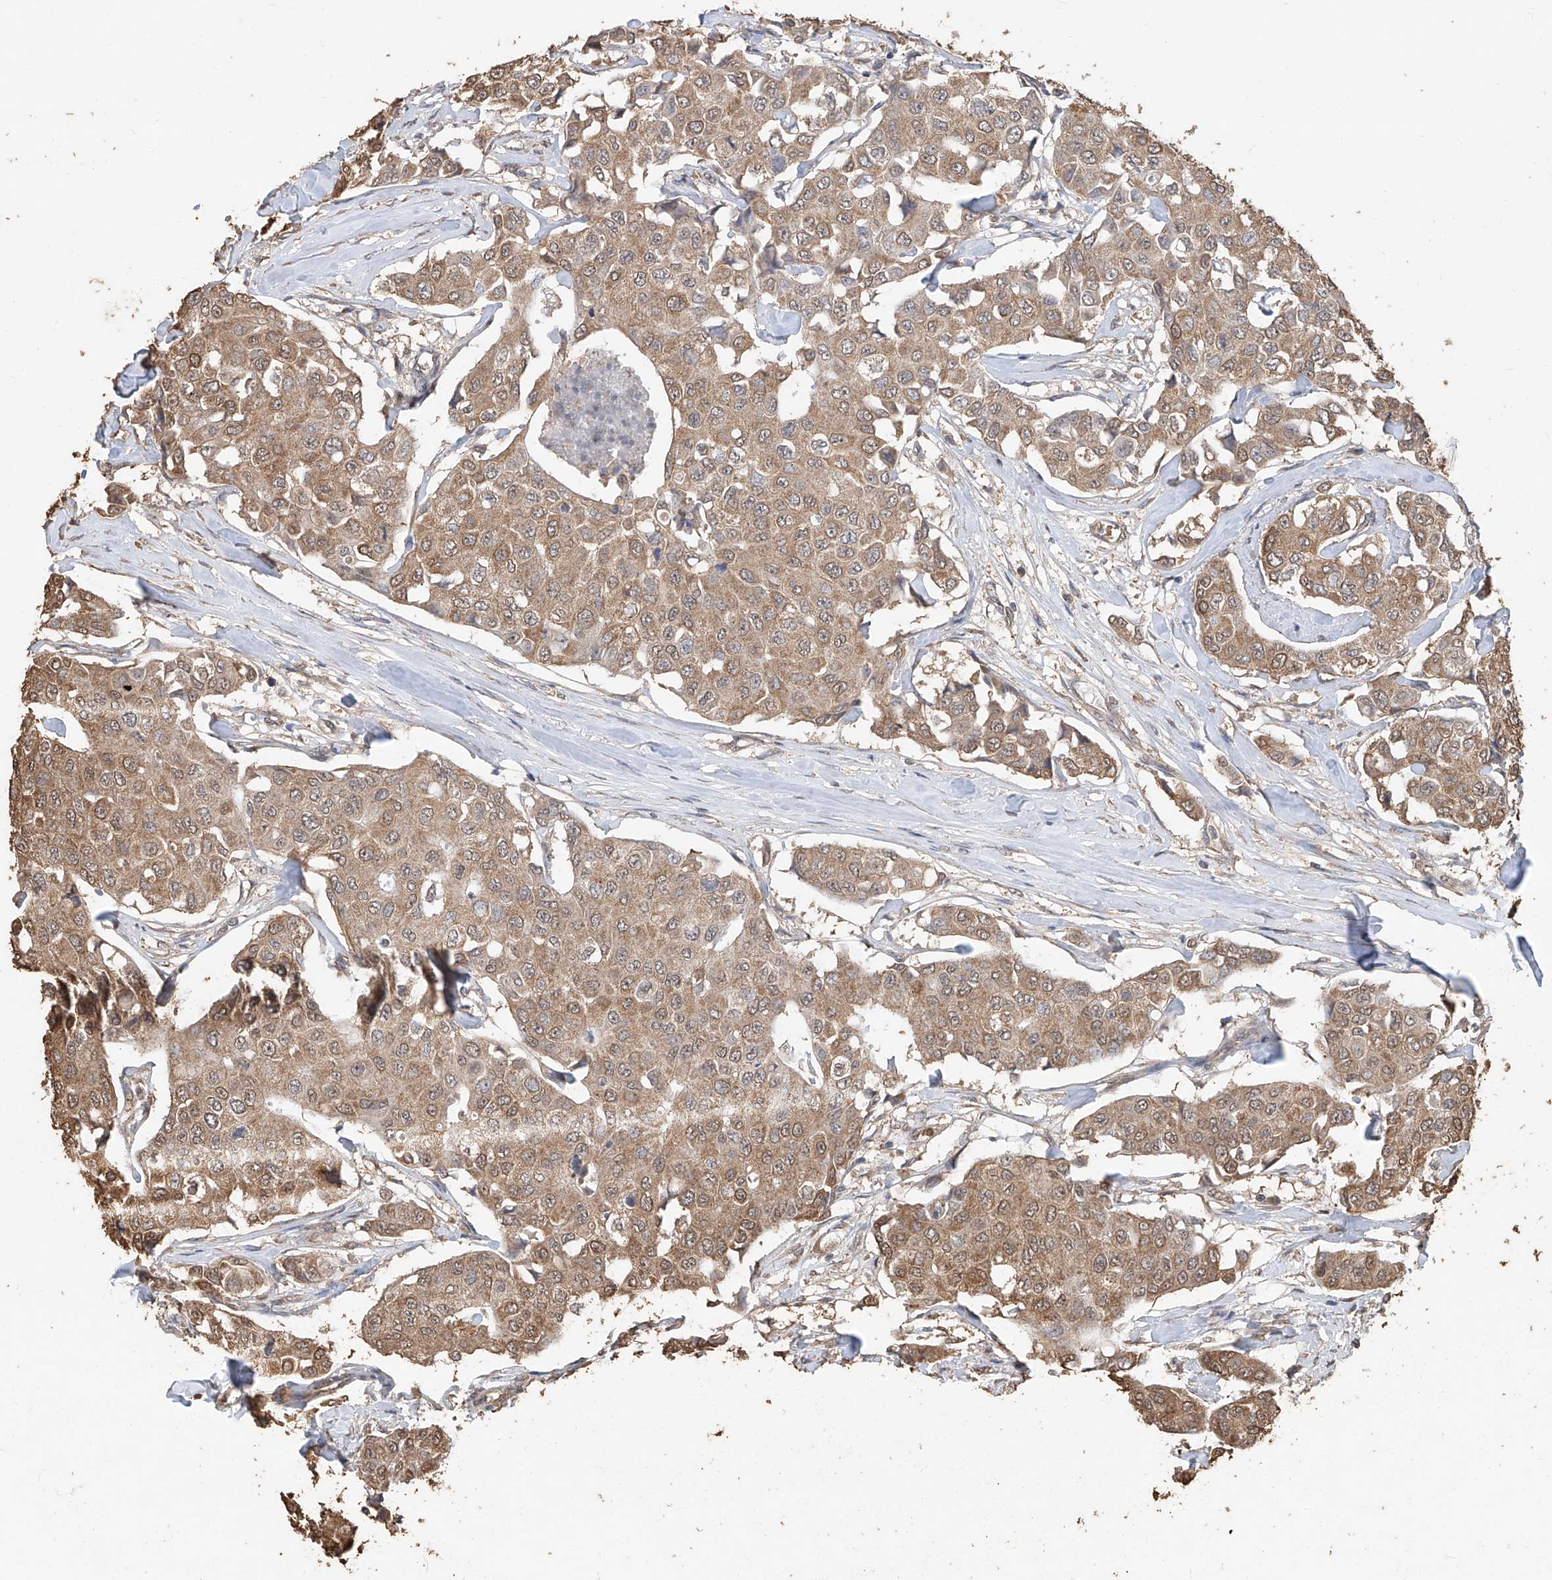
{"staining": {"intensity": "moderate", "quantity": ">75%", "location": "cytoplasmic/membranous"}, "tissue": "breast cancer", "cell_type": "Tumor cells", "image_type": "cancer", "snomed": [{"axis": "morphology", "description": "Duct carcinoma"}, {"axis": "topography", "description": "Breast"}], "caption": "IHC (DAB) staining of human breast invasive ductal carcinoma displays moderate cytoplasmic/membranous protein expression in about >75% of tumor cells. Using DAB (3,3'-diaminobenzidine) (brown) and hematoxylin (blue) stains, captured at high magnification using brightfield microscopy.", "gene": "ELOVL1", "patient": {"sex": "female", "age": 80}}